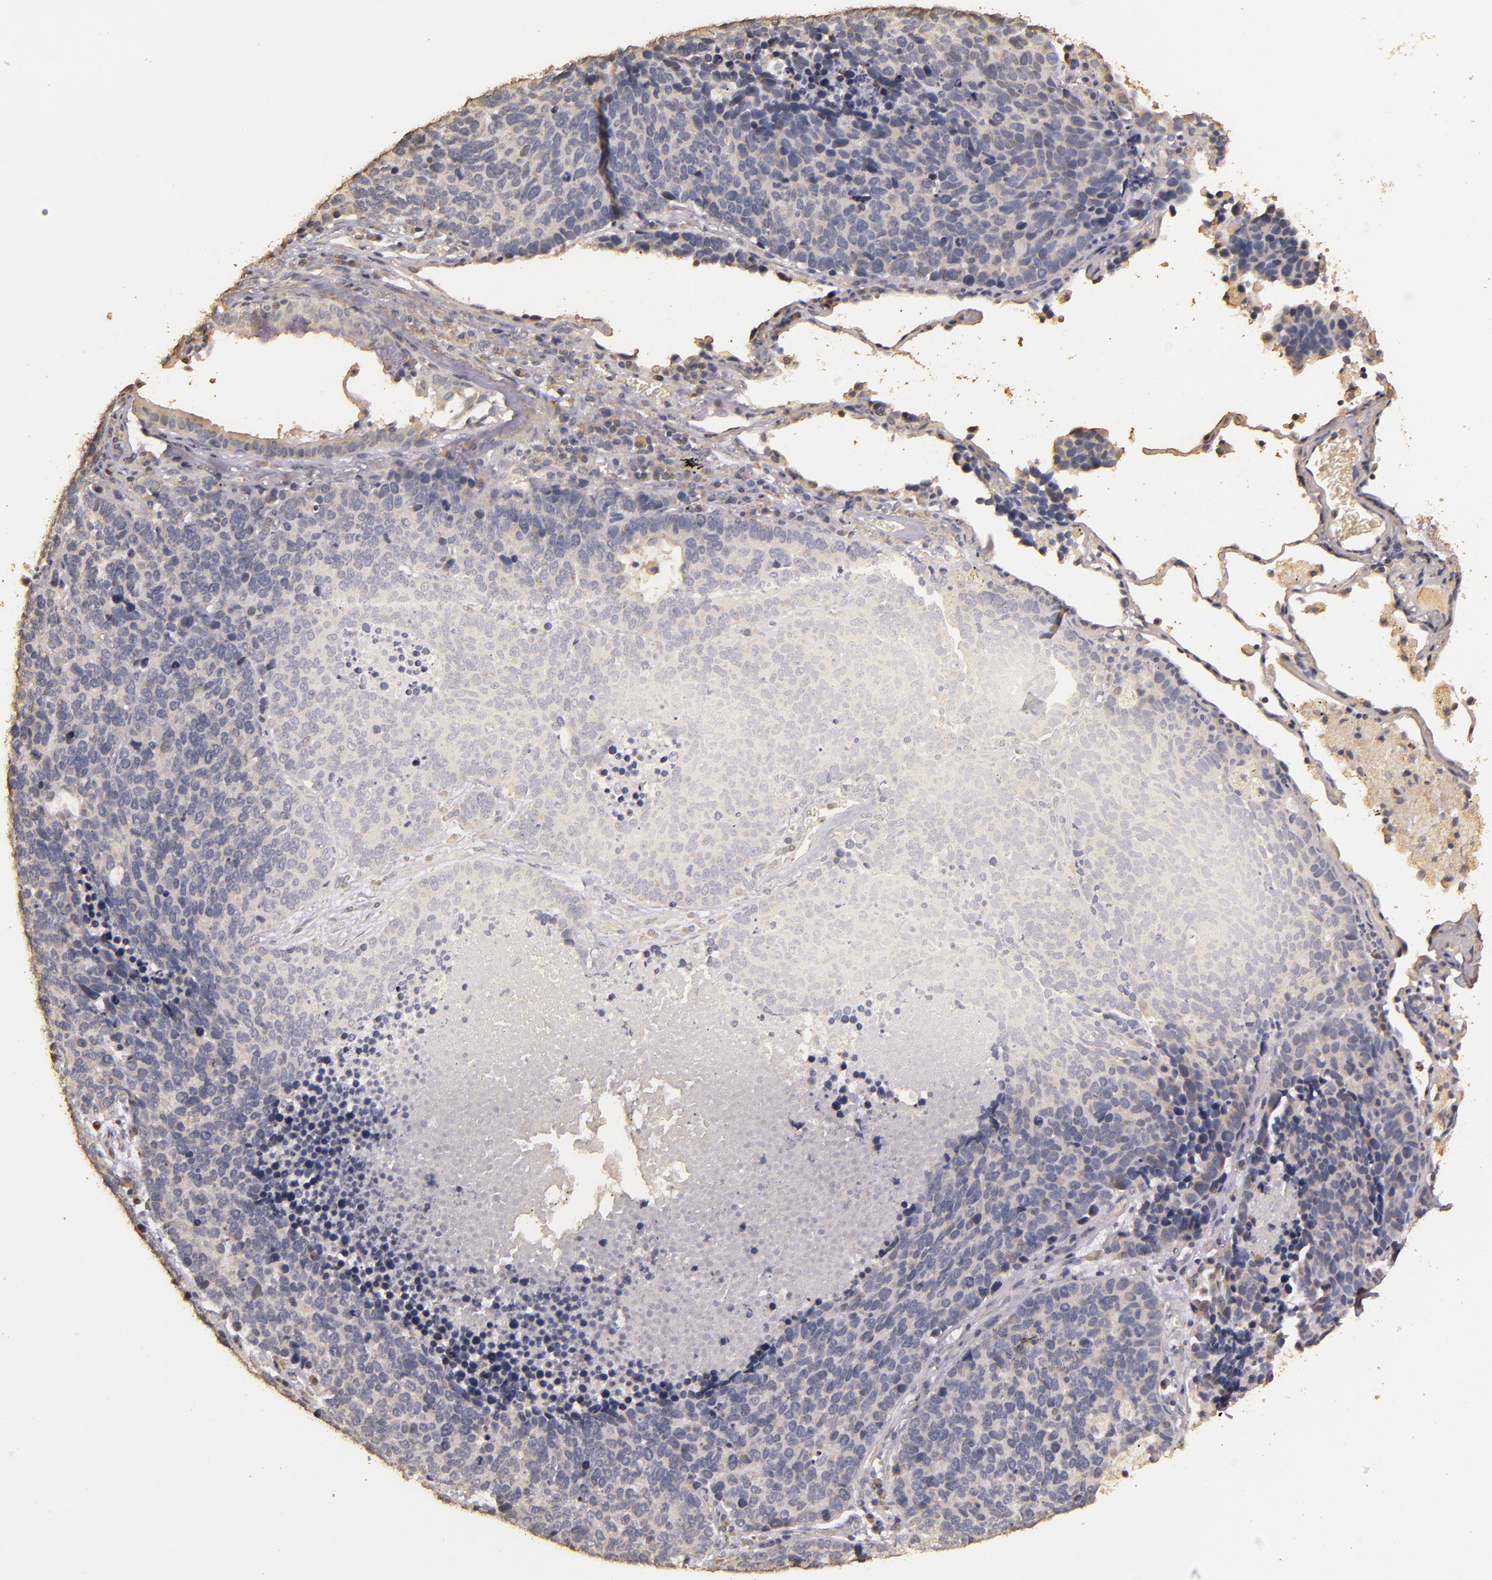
{"staining": {"intensity": "negative", "quantity": "none", "location": "none"}, "tissue": "lung cancer", "cell_type": "Tumor cells", "image_type": "cancer", "snomed": [{"axis": "morphology", "description": "Neoplasm, malignant, NOS"}, {"axis": "topography", "description": "Lung"}], "caption": "Immunohistochemical staining of neoplasm (malignant) (lung) demonstrates no significant staining in tumor cells.", "gene": "BCL2L13", "patient": {"sex": "female", "age": 75}}